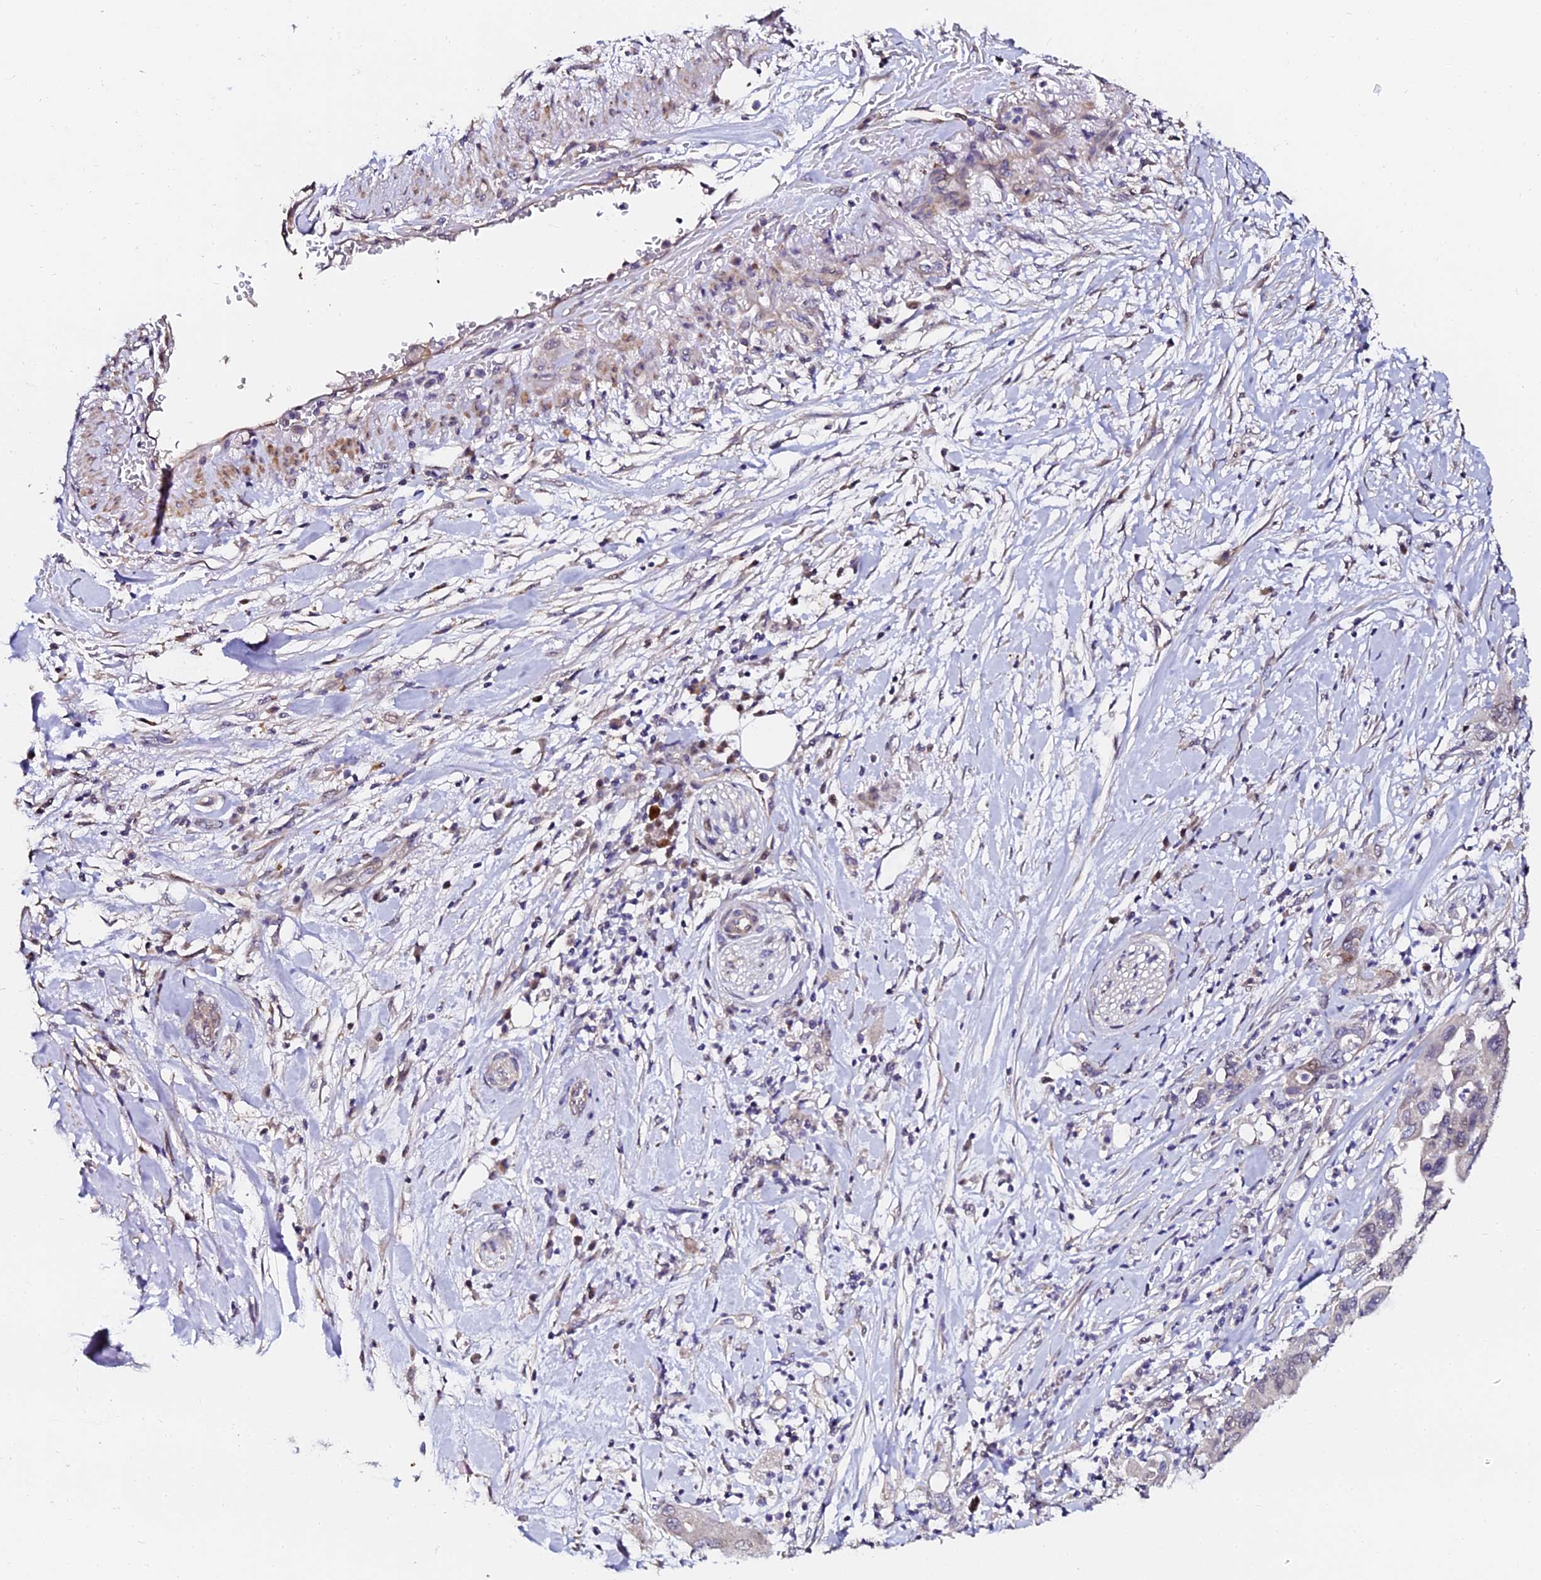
{"staining": {"intensity": "moderate", "quantity": "<25%", "location": "nuclear"}, "tissue": "pancreatic cancer", "cell_type": "Tumor cells", "image_type": "cancer", "snomed": [{"axis": "morphology", "description": "Adenocarcinoma, NOS"}, {"axis": "topography", "description": "Pancreas"}], "caption": "IHC photomicrograph of human adenocarcinoma (pancreatic) stained for a protein (brown), which demonstrates low levels of moderate nuclear staining in approximately <25% of tumor cells.", "gene": "GPN3", "patient": {"sex": "female", "age": 71}}